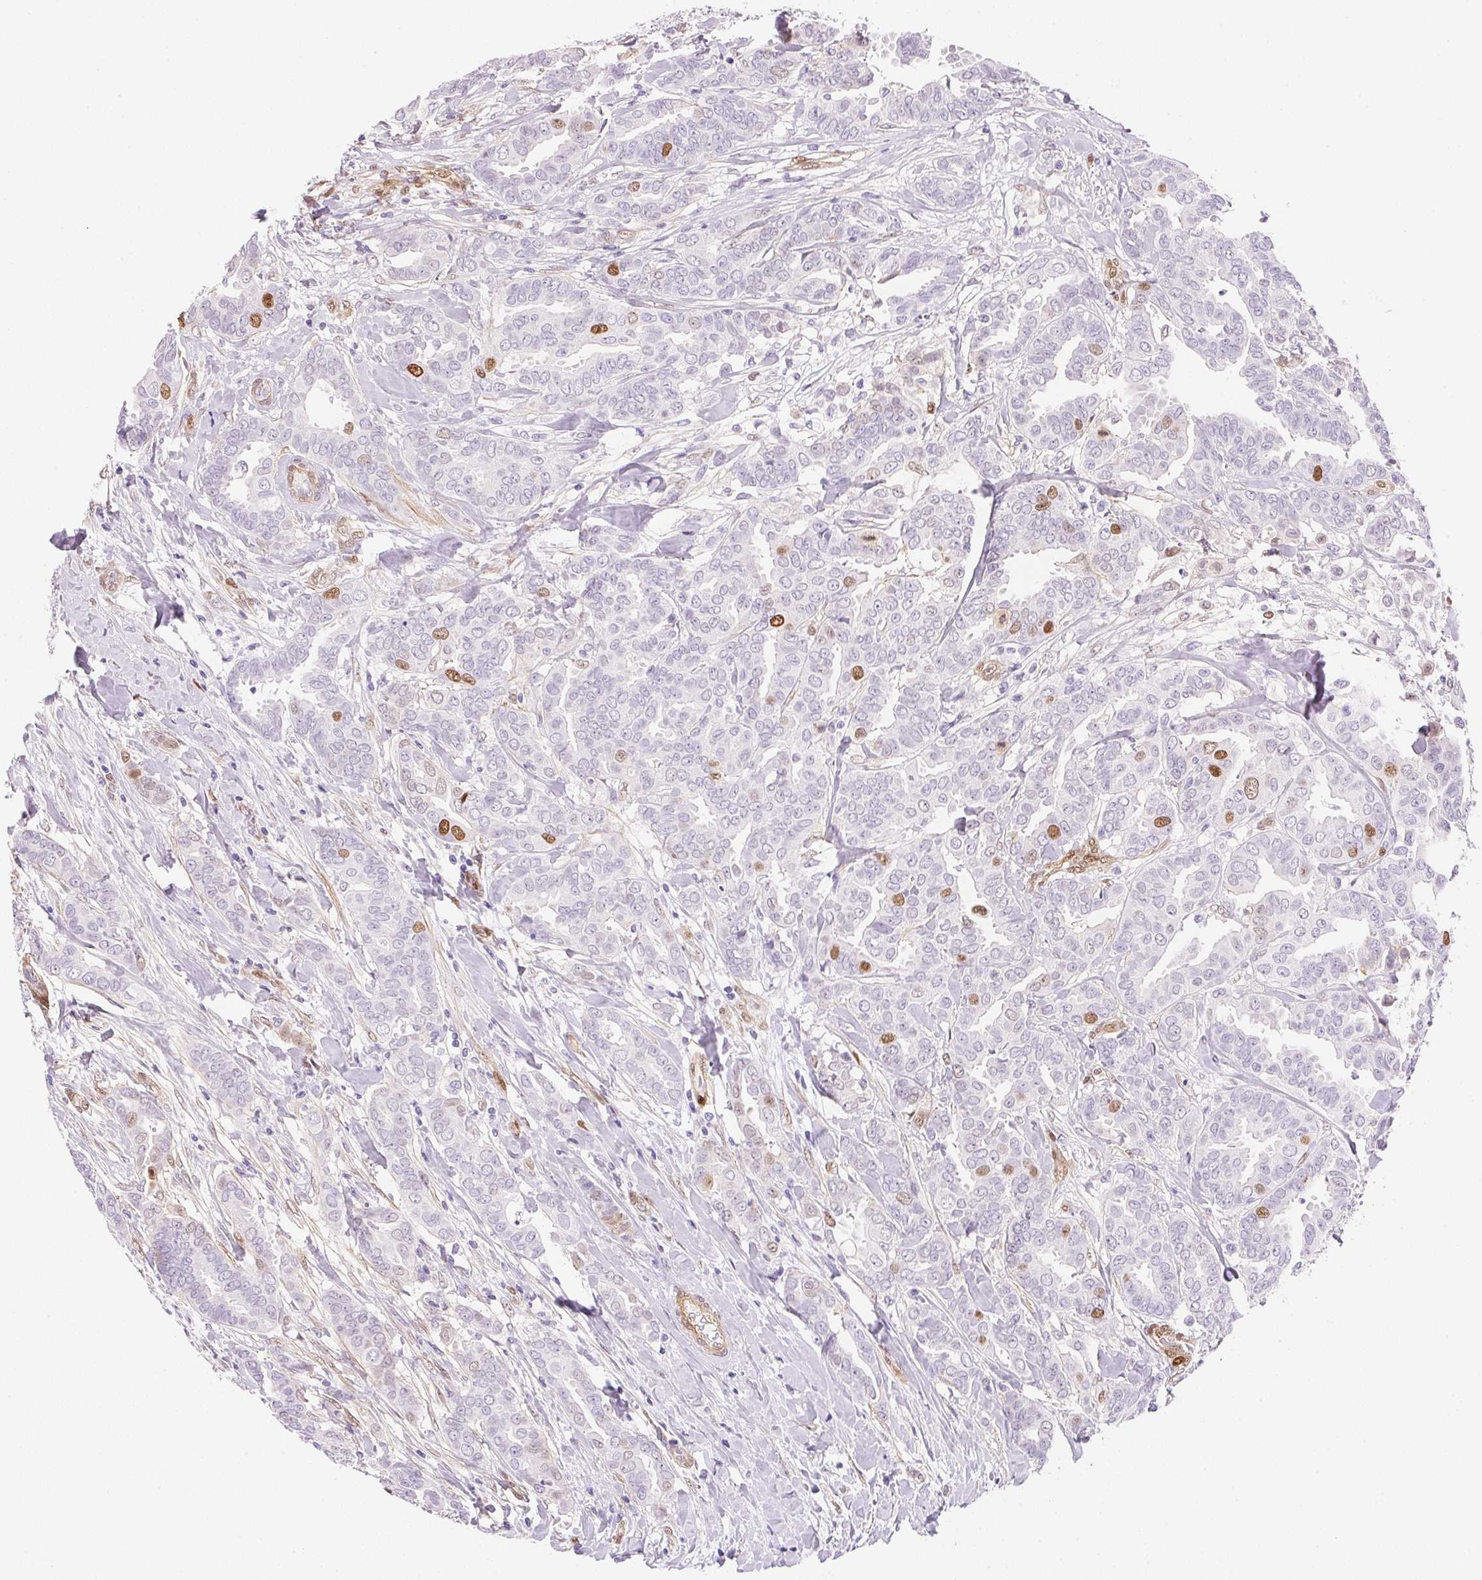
{"staining": {"intensity": "strong", "quantity": "<25%", "location": "nuclear"}, "tissue": "breast cancer", "cell_type": "Tumor cells", "image_type": "cancer", "snomed": [{"axis": "morphology", "description": "Duct carcinoma"}, {"axis": "topography", "description": "Breast"}], "caption": "Infiltrating ductal carcinoma (breast) tissue reveals strong nuclear staining in about <25% of tumor cells, visualized by immunohistochemistry. (DAB (3,3'-diaminobenzidine) IHC with brightfield microscopy, high magnification).", "gene": "SMTN", "patient": {"sex": "female", "age": 45}}